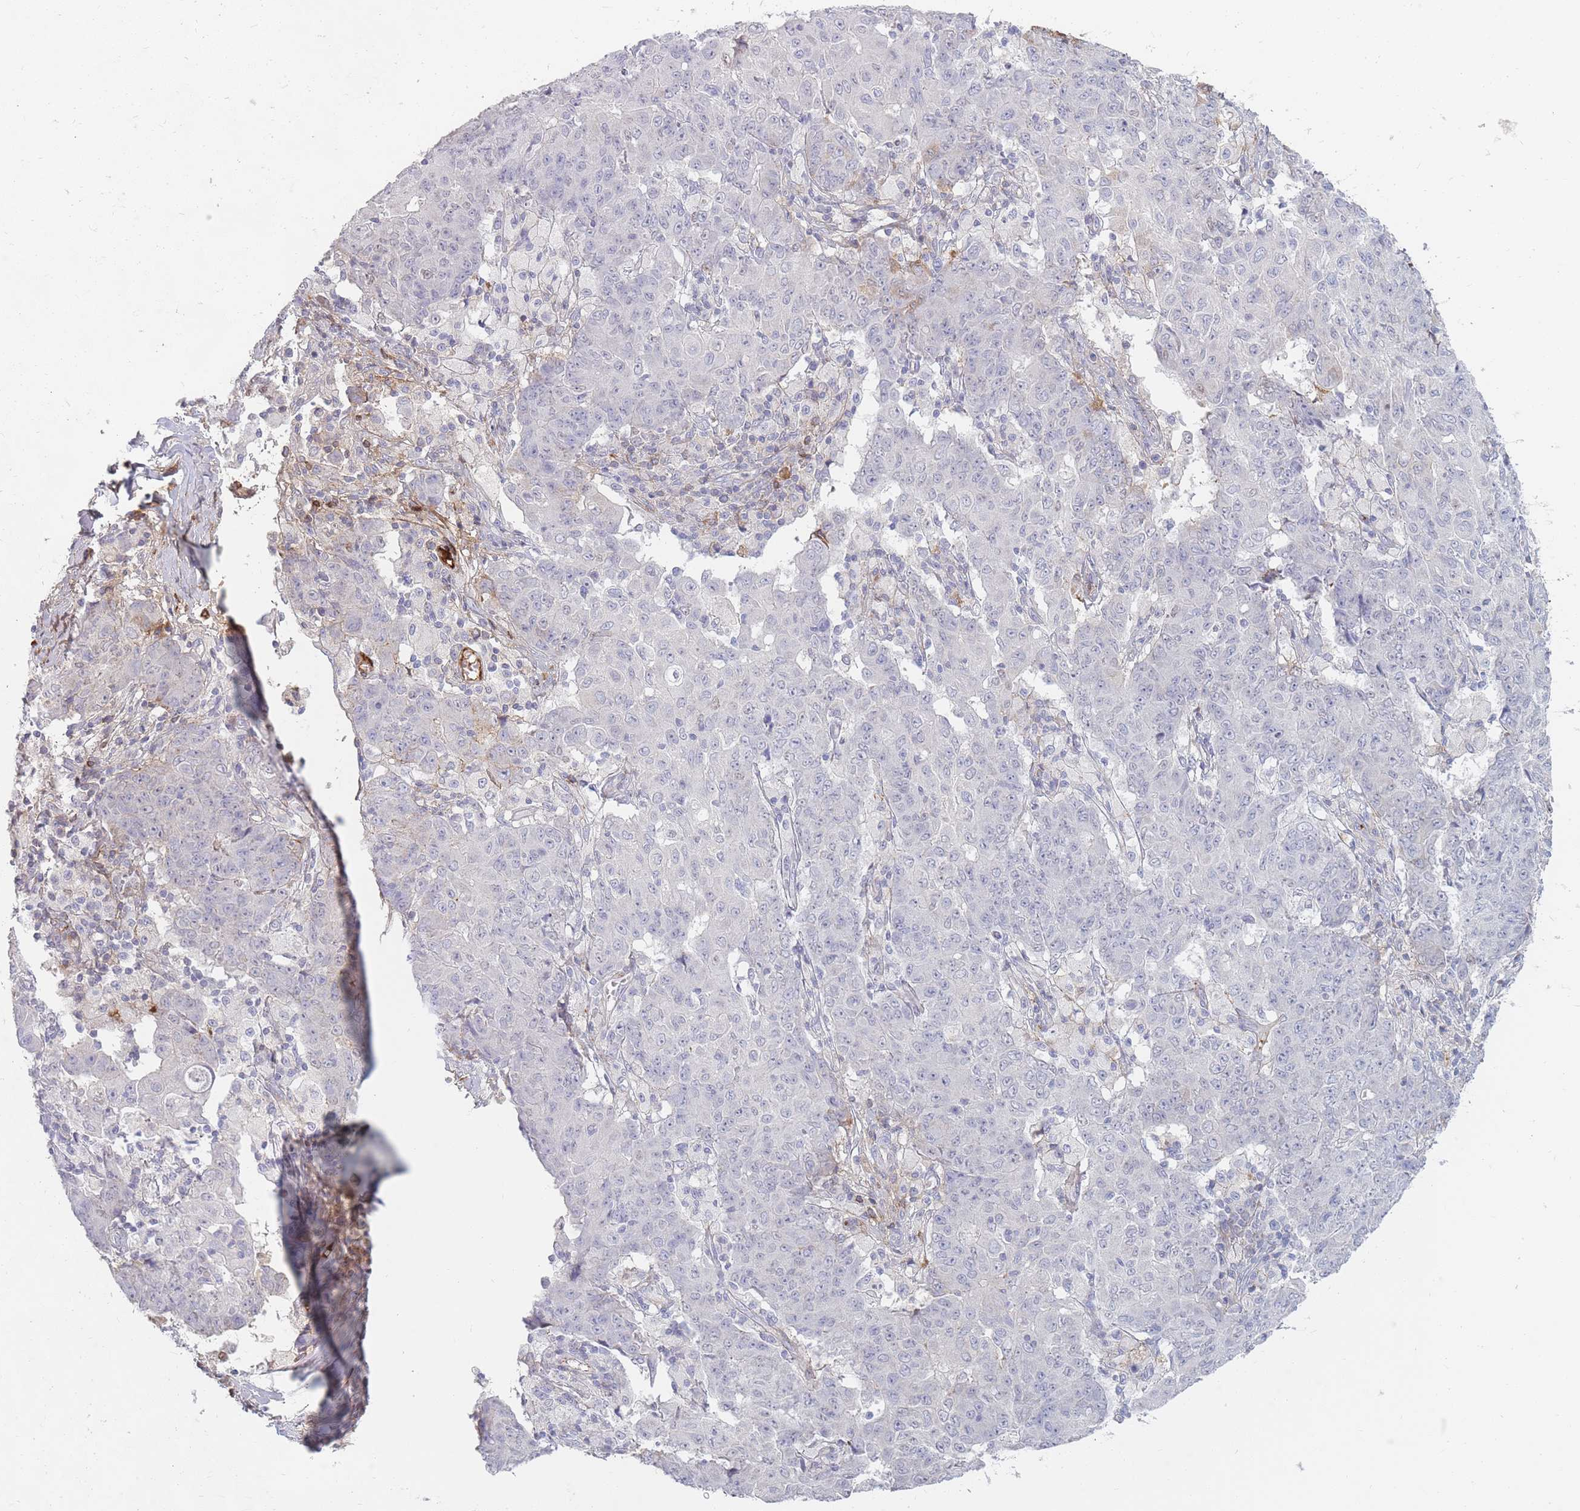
{"staining": {"intensity": "negative", "quantity": "none", "location": "none"}, "tissue": "ovarian cancer", "cell_type": "Tumor cells", "image_type": "cancer", "snomed": [{"axis": "morphology", "description": "Carcinoma, endometroid"}, {"axis": "topography", "description": "Ovary"}], "caption": "A high-resolution photomicrograph shows IHC staining of ovarian cancer (endometroid carcinoma), which demonstrates no significant expression in tumor cells.", "gene": "PRG4", "patient": {"sex": "female", "age": 42}}